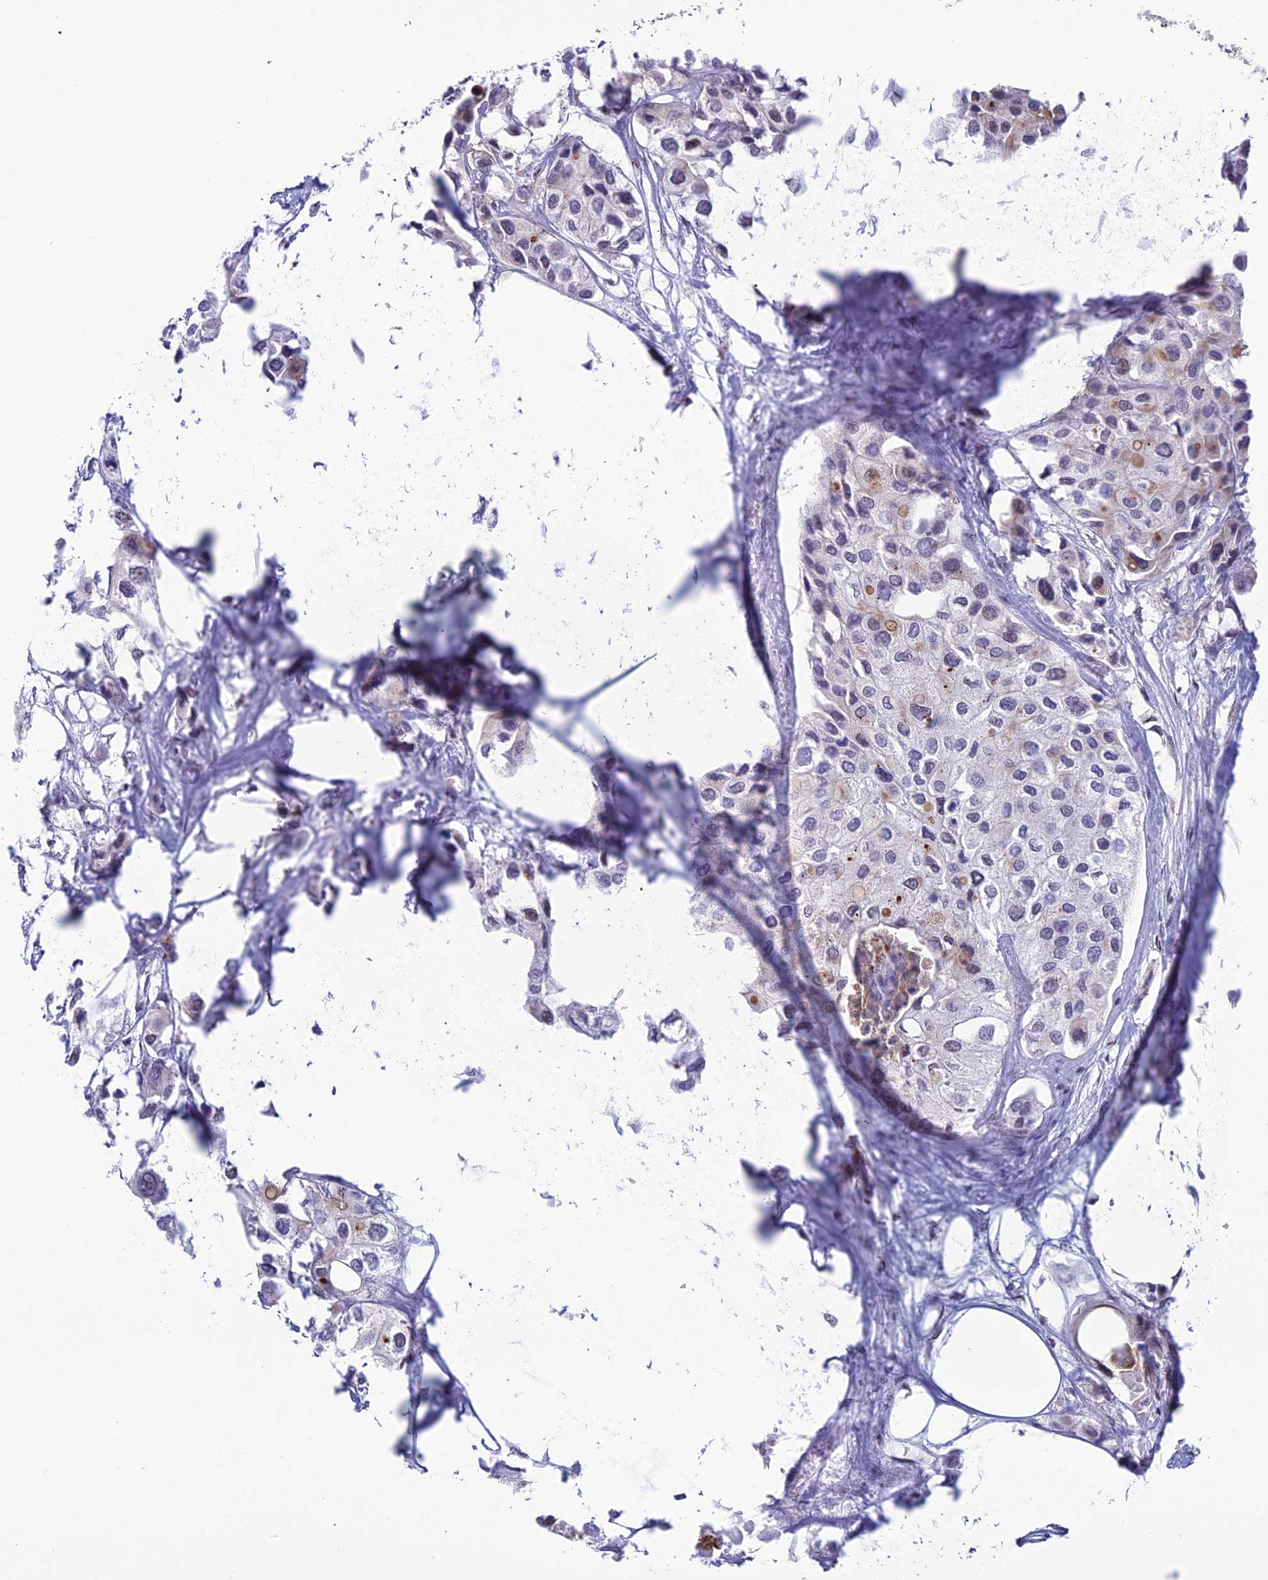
{"staining": {"intensity": "negative", "quantity": "none", "location": "none"}, "tissue": "urothelial cancer", "cell_type": "Tumor cells", "image_type": "cancer", "snomed": [{"axis": "morphology", "description": "Urothelial carcinoma, High grade"}, {"axis": "topography", "description": "Urinary bladder"}], "caption": "Tumor cells show no significant protein staining in urothelial cancer.", "gene": "MFSD2B", "patient": {"sex": "male", "age": 64}}